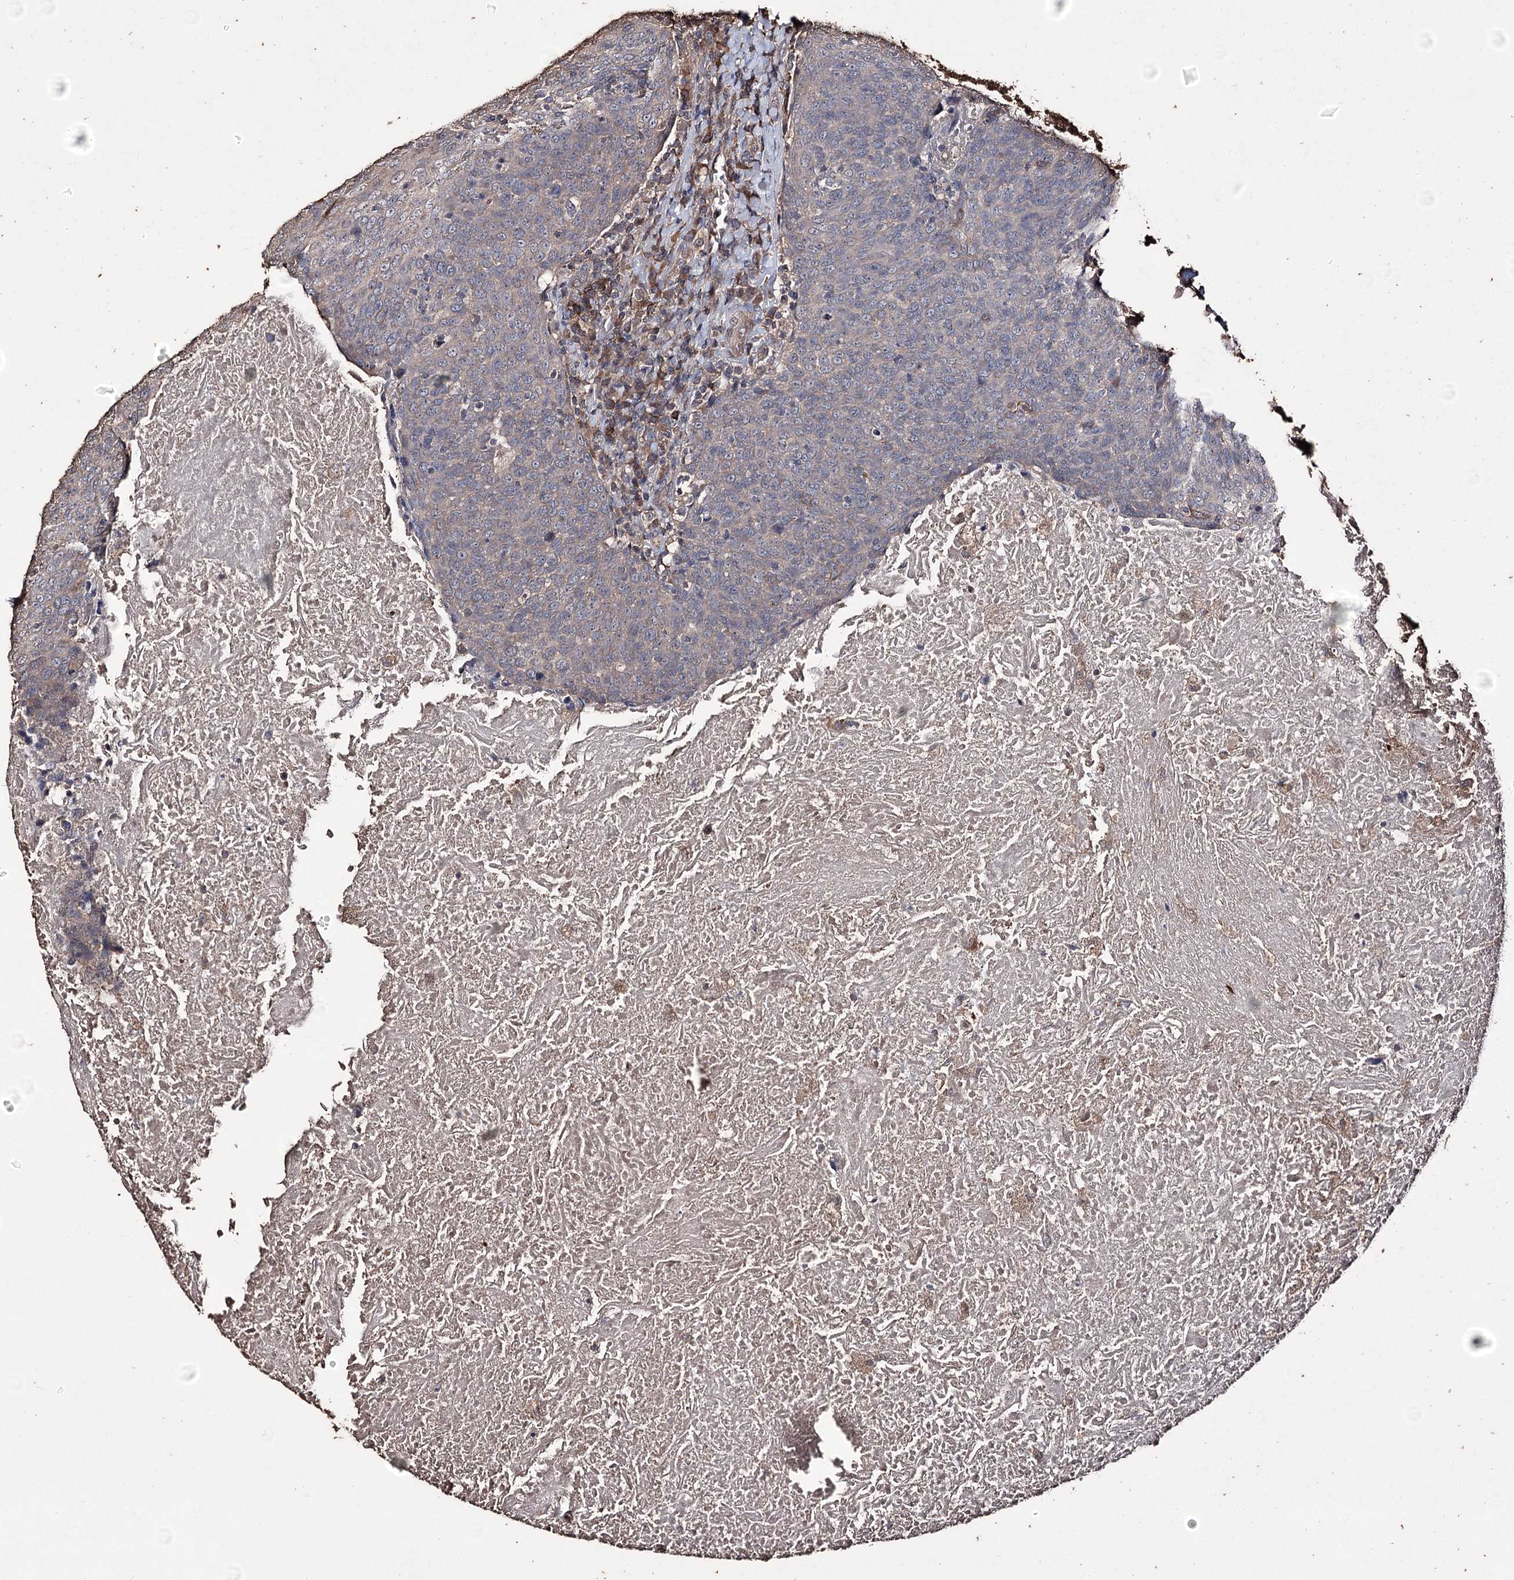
{"staining": {"intensity": "moderate", "quantity": "<25%", "location": "cytoplasmic/membranous"}, "tissue": "head and neck cancer", "cell_type": "Tumor cells", "image_type": "cancer", "snomed": [{"axis": "morphology", "description": "Squamous cell carcinoma, NOS"}, {"axis": "morphology", "description": "Squamous cell carcinoma, metastatic, NOS"}, {"axis": "topography", "description": "Lymph node"}, {"axis": "topography", "description": "Head-Neck"}], "caption": "Human head and neck cancer stained with a protein marker demonstrates moderate staining in tumor cells.", "gene": "ZNF662", "patient": {"sex": "male", "age": 62}}